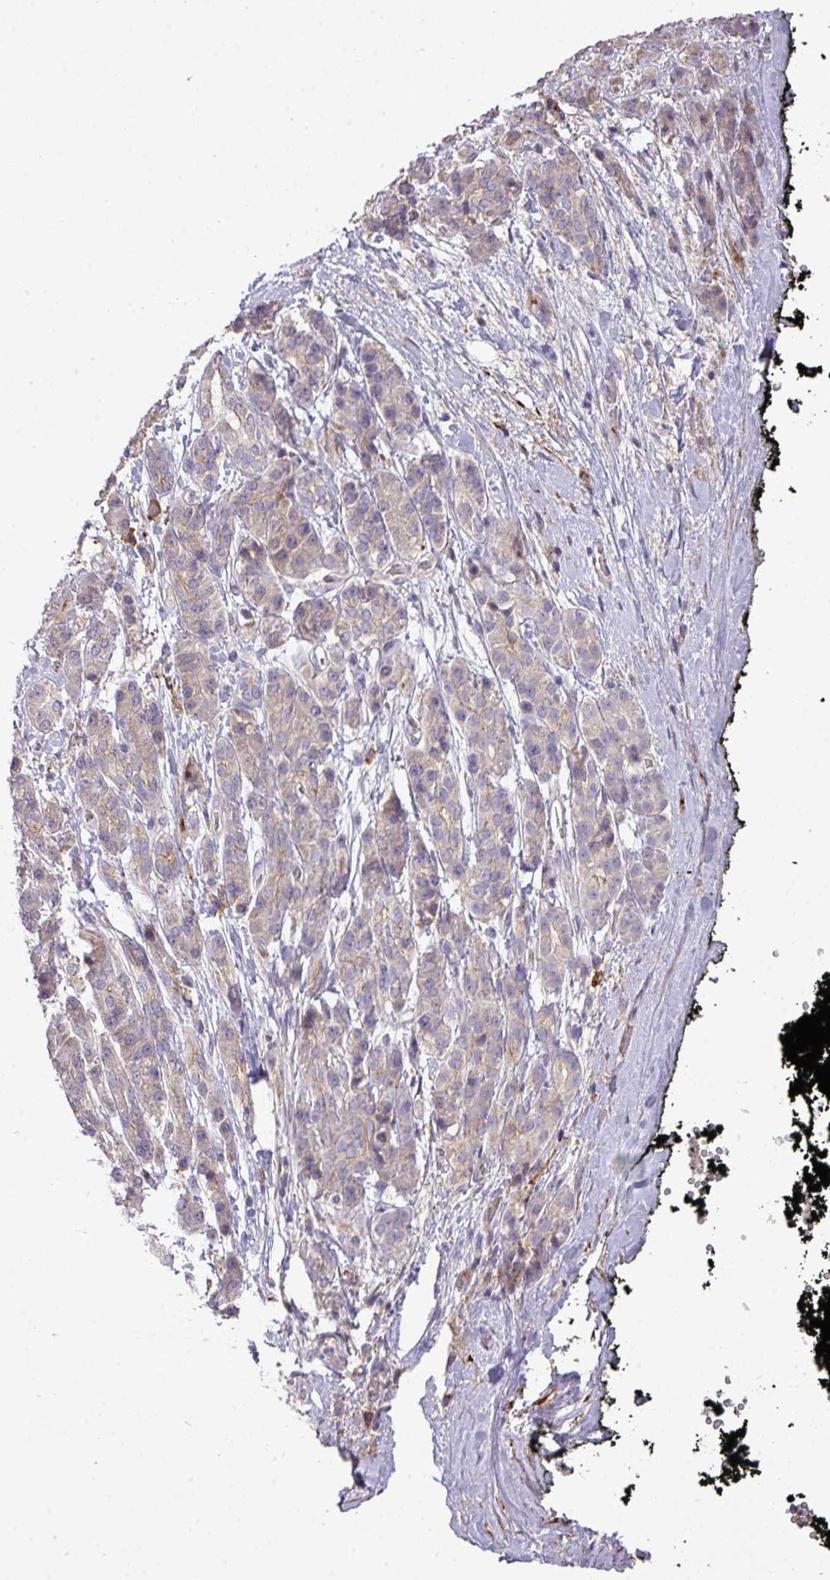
{"staining": {"intensity": "negative", "quantity": "none", "location": "none"}, "tissue": "pancreatic cancer", "cell_type": "Tumor cells", "image_type": "cancer", "snomed": [{"axis": "morphology", "description": "Inflammation, NOS"}, {"axis": "morphology", "description": "Adenocarcinoma, NOS"}, {"axis": "topography", "description": "Pancreas"}], "caption": "Pancreatic cancer was stained to show a protein in brown. There is no significant staining in tumor cells.", "gene": "TPRA1", "patient": {"sex": "female", "age": 56}}